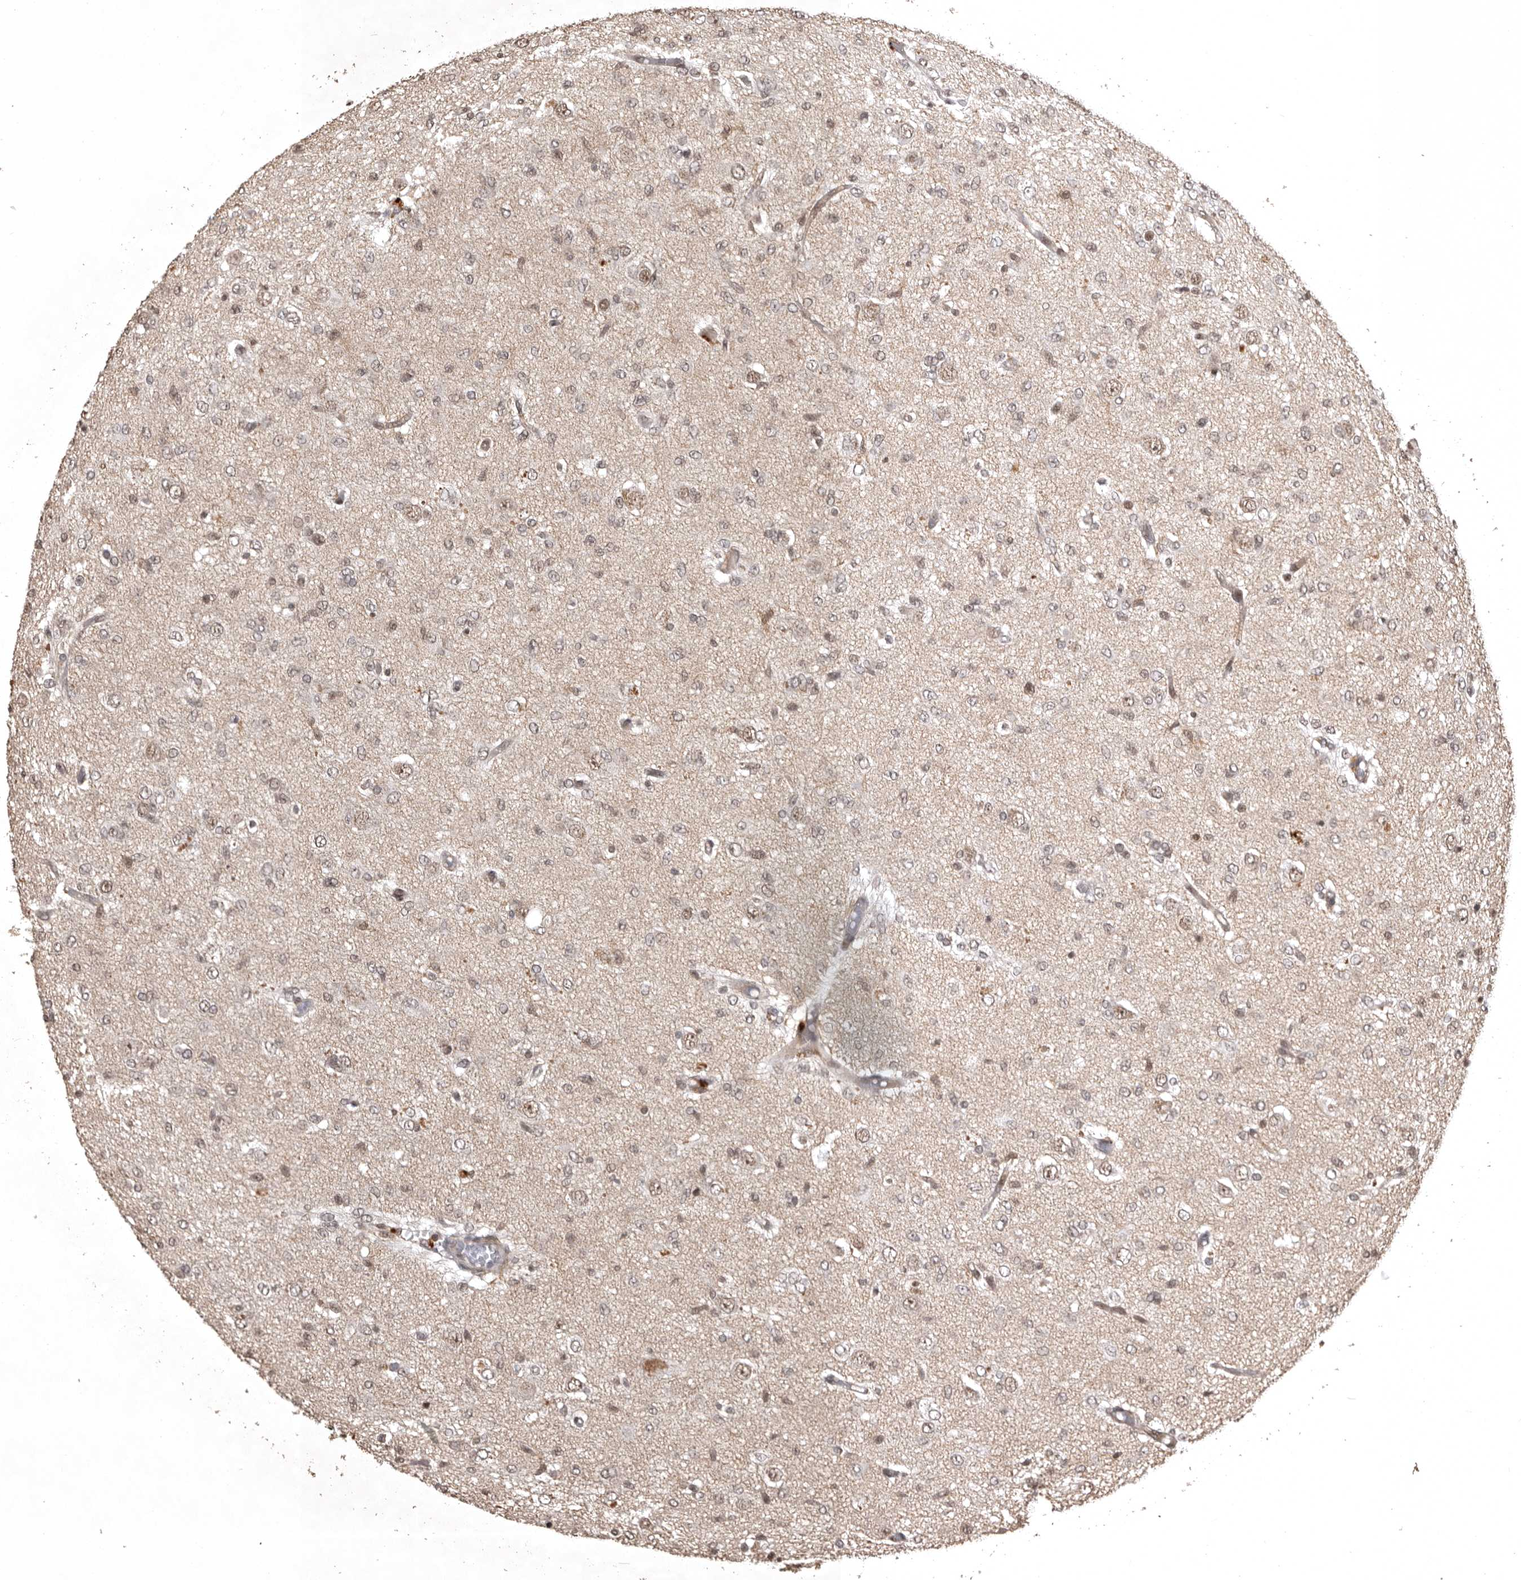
{"staining": {"intensity": "weak", "quantity": "25%-75%", "location": "nuclear"}, "tissue": "glioma", "cell_type": "Tumor cells", "image_type": "cancer", "snomed": [{"axis": "morphology", "description": "Glioma, malignant, High grade"}, {"axis": "topography", "description": "Brain"}], "caption": "This image displays IHC staining of glioma, with low weak nuclear positivity in approximately 25%-75% of tumor cells.", "gene": "CBLL1", "patient": {"sex": "female", "age": 59}}